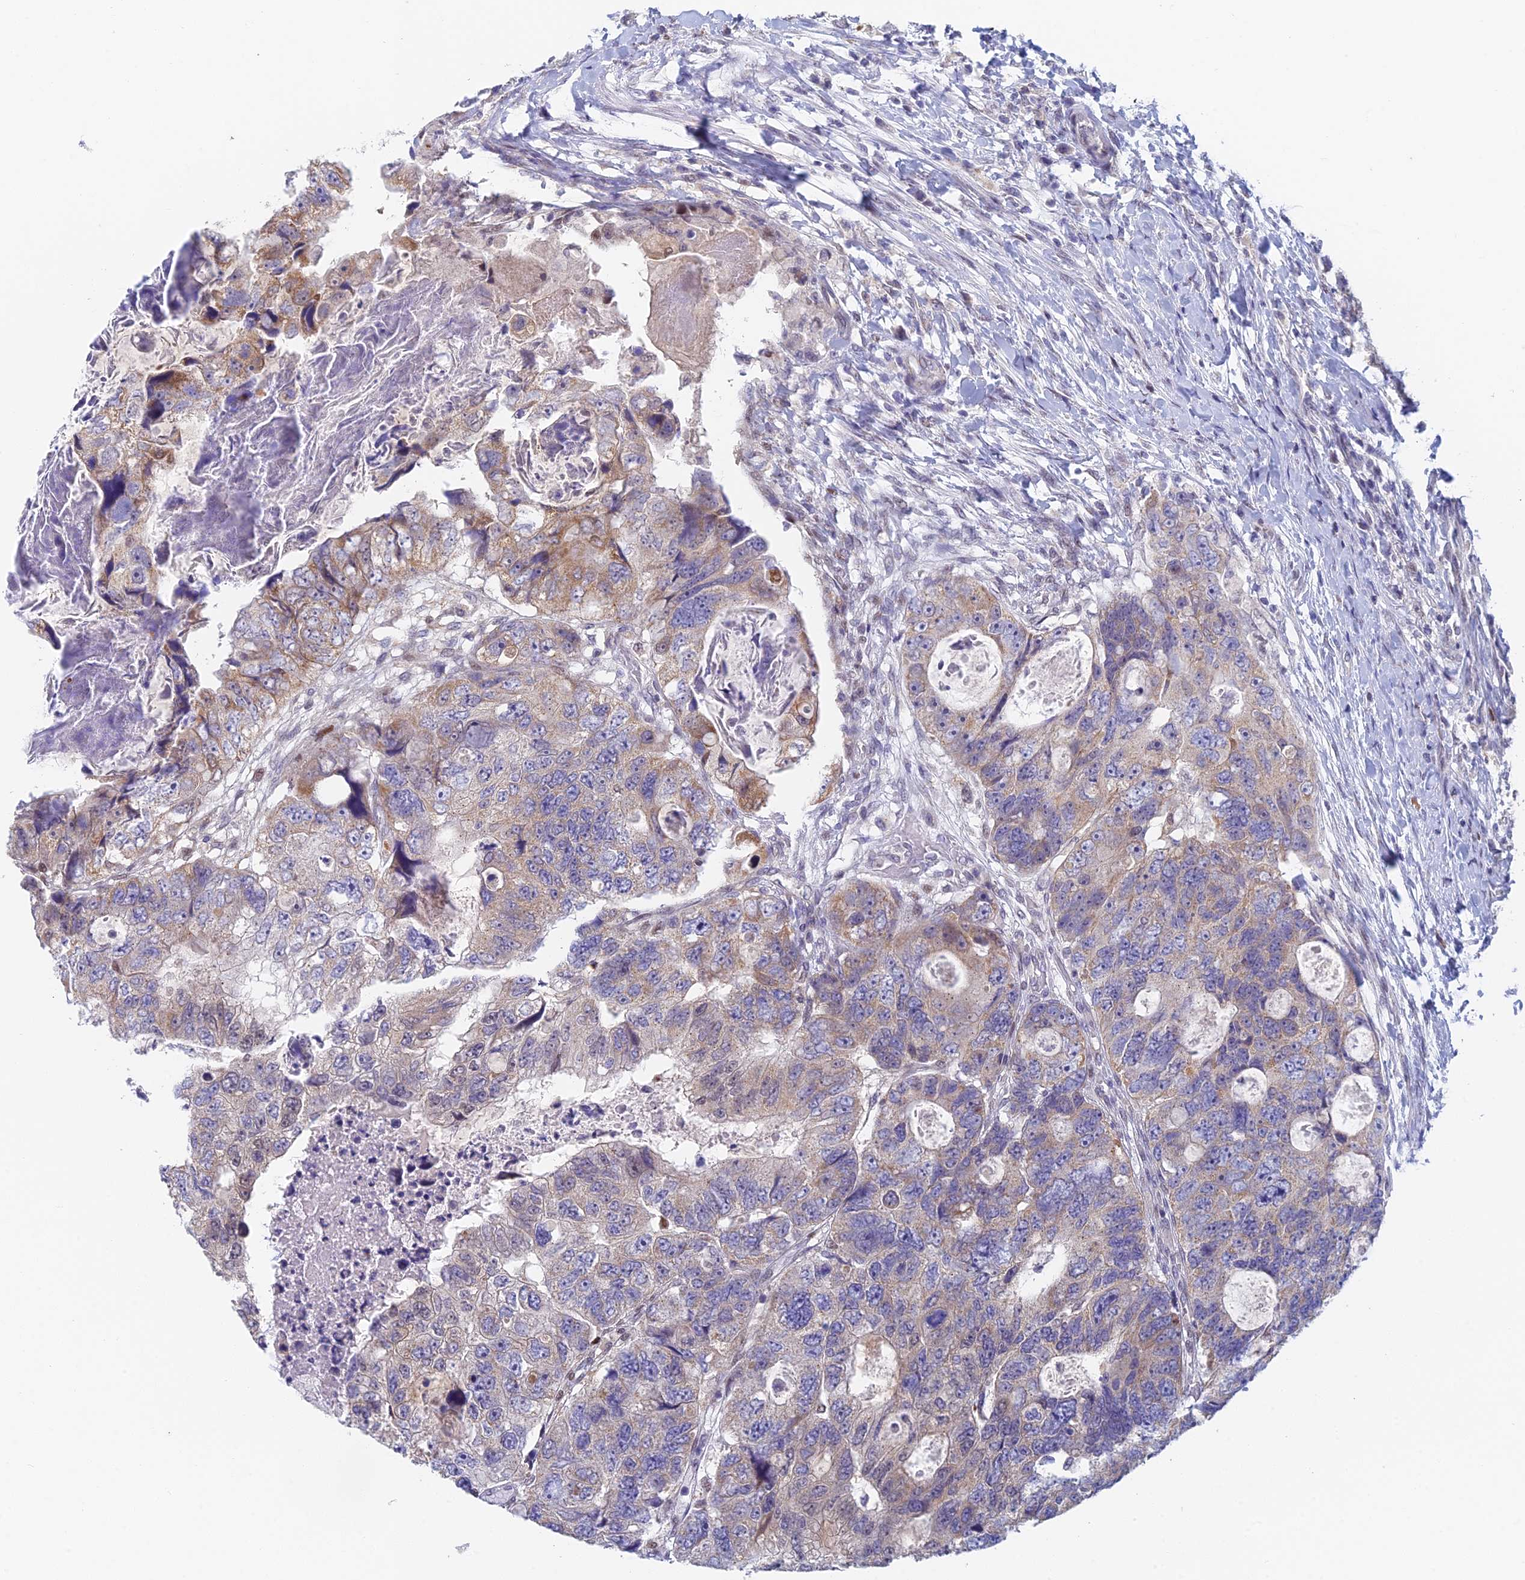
{"staining": {"intensity": "moderate", "quantity": "25%-75%", "location": "cytoplasmic/membranous"}, "tissue": "colorectal cancer", "cell_type": "Tumor cells", "image_type": "cancer", "snomed": [{"axis": "morphology", "description": "Adenocarcinoma, NOS"}, {"axis": "topography", "description": "Rectum"}], "caption": "IHC micrograph of neoplastic tissue: colorectal cancer (adenocarcinoma) stained using IHC exhibits medium levels of moderate protein expression localized specifically in the cytoplasmic/membranous of tumor cells, appearing as a cytoplasmic/membranous brown color.", "gene": "MRPL17", "patient": {"sex": "male", "age": 59}}